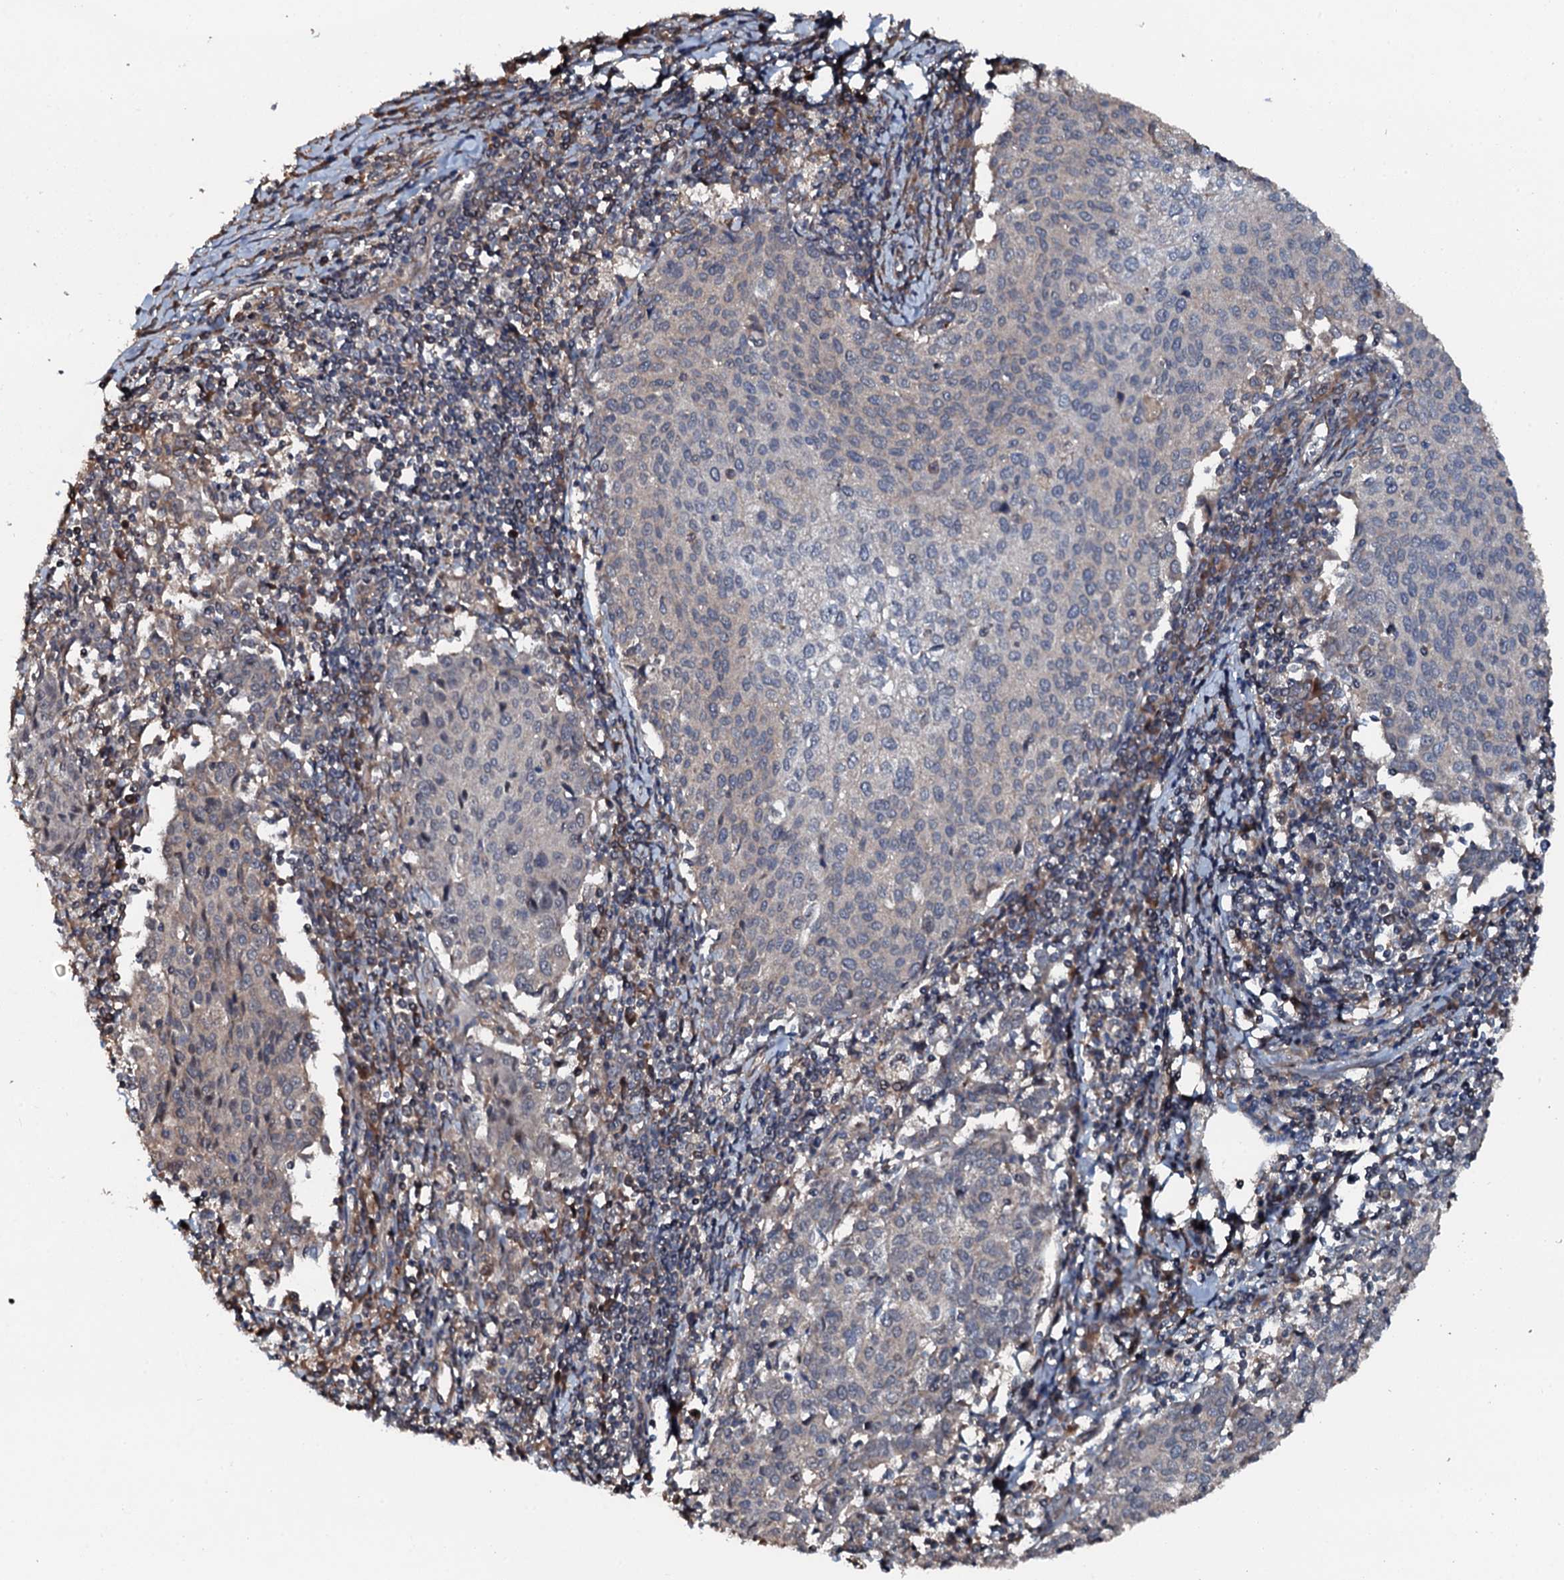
{"staining": {"intensity": "negative", "quantity": "none", "location": "none"}, "tissue": "cervical cancer", "cell_type": "Tumor cells", "image_type": "cancer", "snomed": [{"axis": "morphology", "description": "Squamous cell carcinoma, NOS"}, {"axis": "topography", "description": "Cervix"}], "caption": "This is an IHC micrograph of cervical cancer. There is no expression in tumor cells.", "gene": "FLYWCH1", "patient": {"sex": "female", "age": 46}}